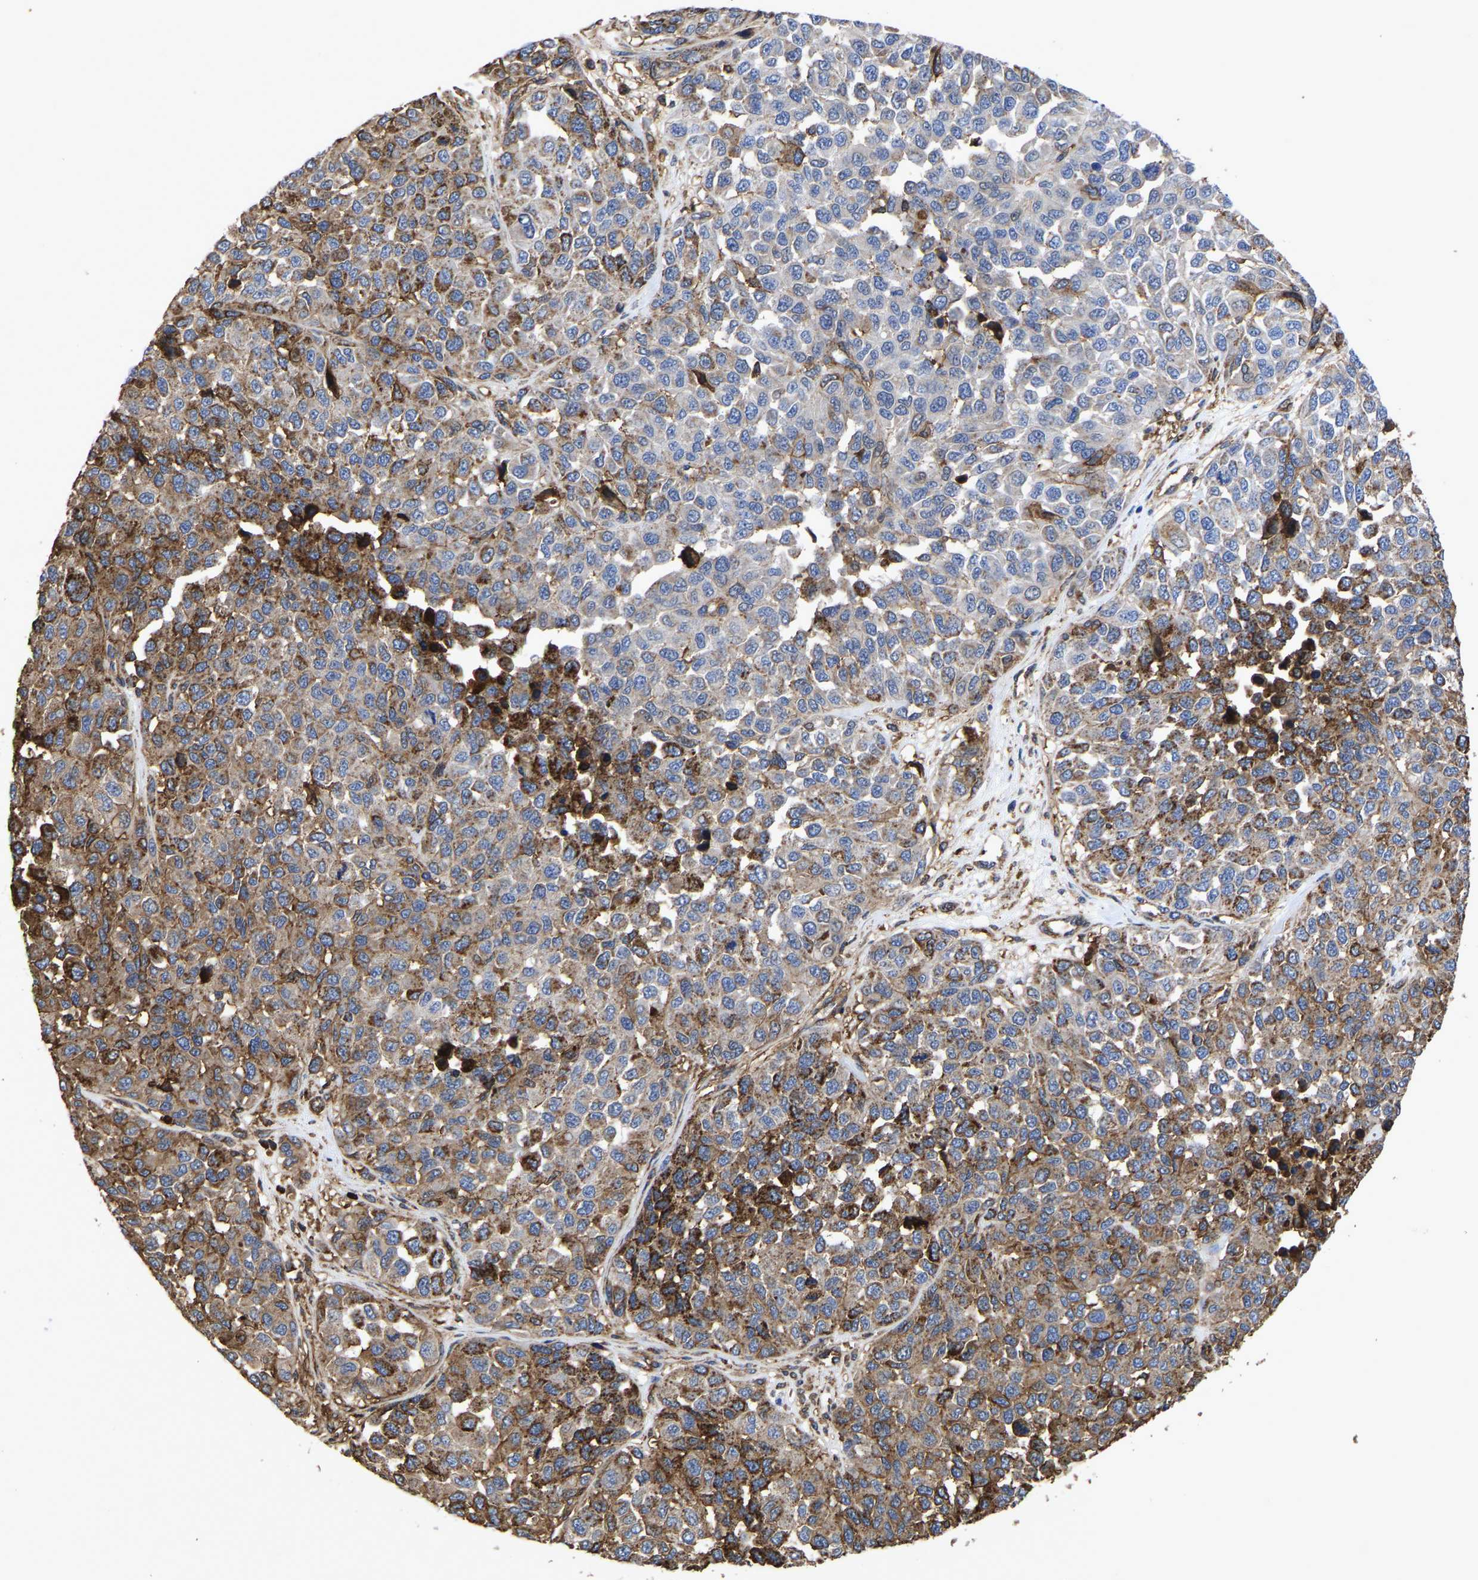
{"staining": {"intensity": "moderate", "quantity": "25%-75%", "location": "cytoplasmic/membranous,nuclear"}, "tissue": "melanoma", "cell_type": "Tumor cells", "image_type": "cancer", "snomed": [{"axis": "morphology", "description": "Malignant melanoma, NOS"}, {"axis": "topography", "description": "Skin"}], "caption": "Human melanoma stained with a protein marker displays moderate staining in tumor cells.", "gene": "LIF", "patient": {"sex": "male", "age": 62}}